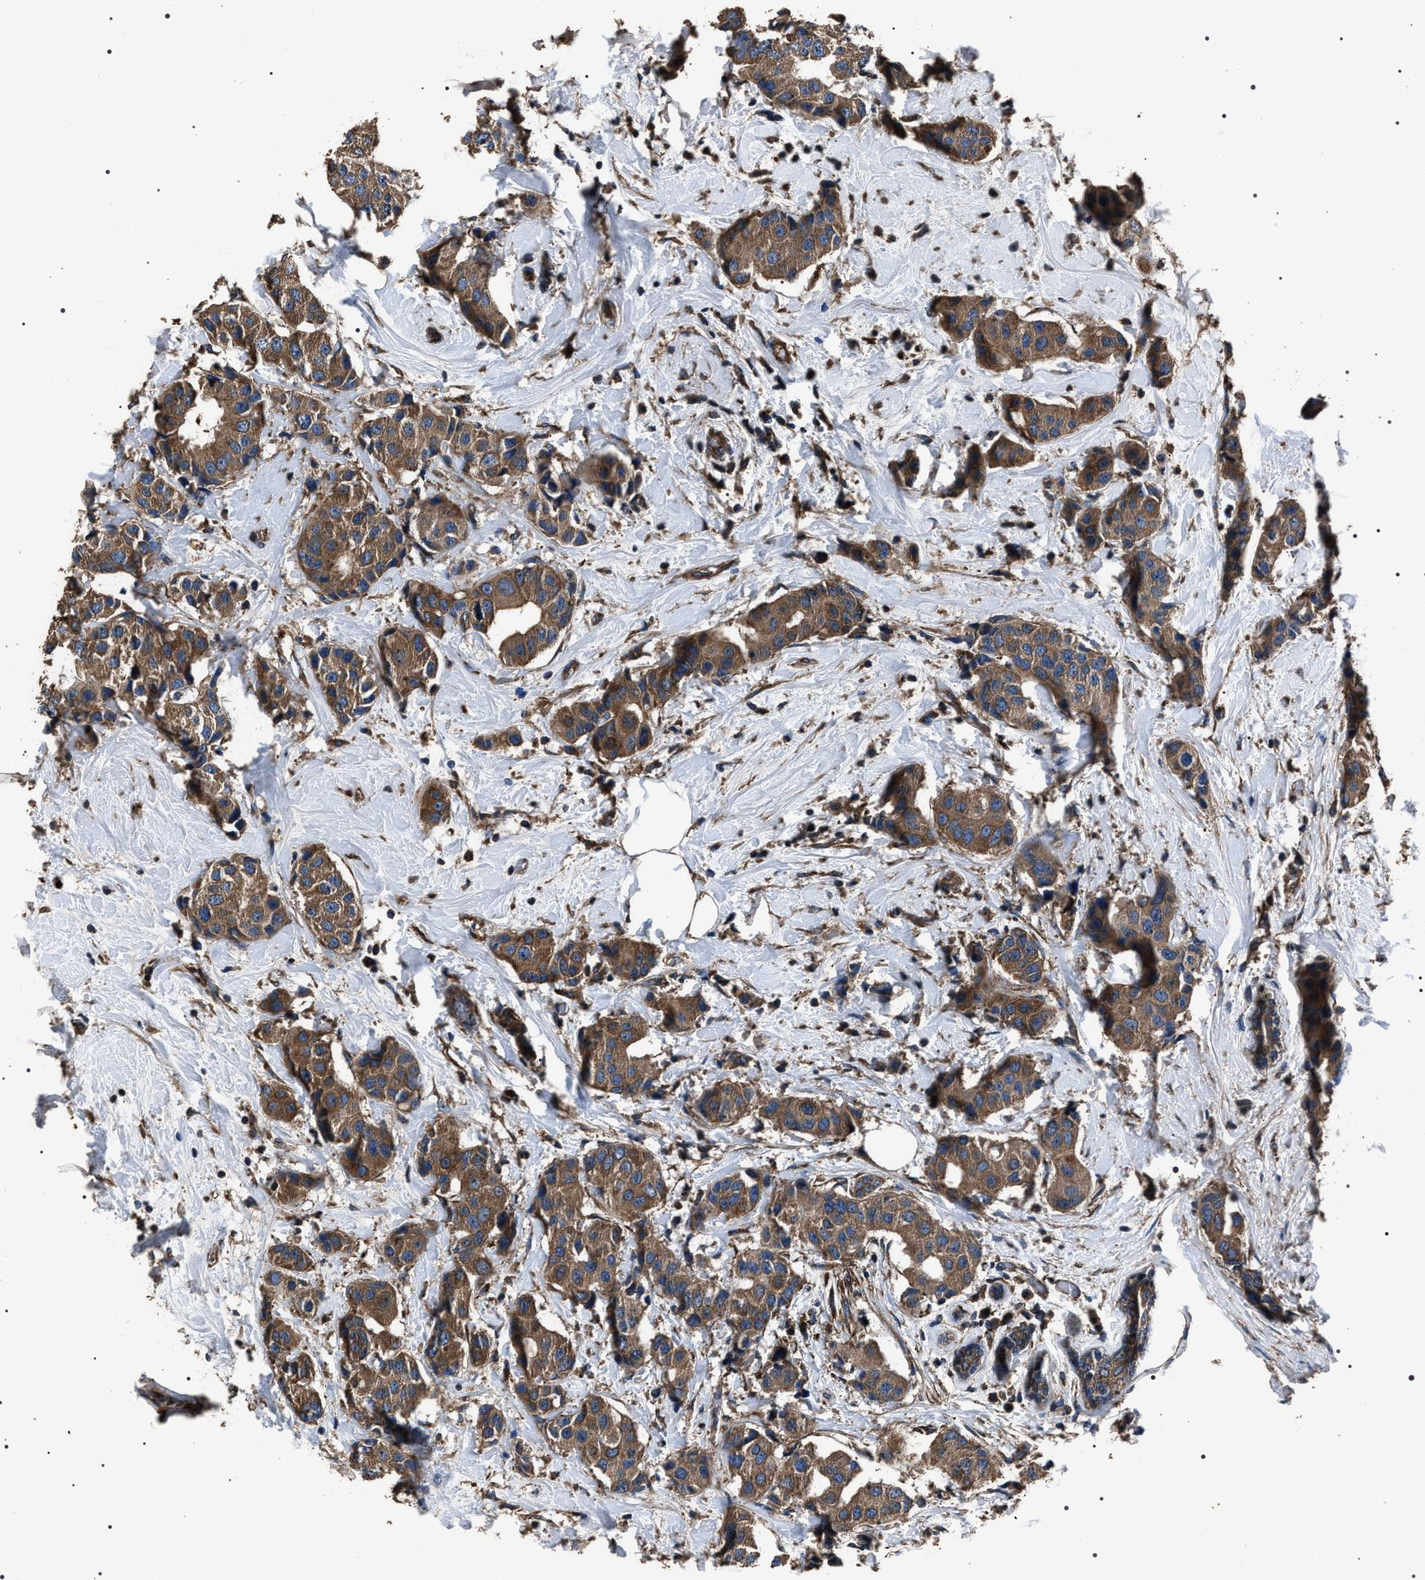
{"staining": {"intensity": "moderate", "quantity": ">75%", "location": "cytoplasmic/membranous"}, "tissue": "breast cancer", "cell_type": "Tumor cells", "image_type": "cancer", "snomed": [{"axis": "morphology", "description": "Normal tissue, NOS"}, {"axis": "morphology", "description": "Duct carcinoma"}, {"axis": "topography", "description": "Breast"}], "caption": "Immunohistochemistry image of human breast infiltrating ductal carcinoma stained for a protein (brown), which demonstrates medium levels of moderate cytoplasmic/membranous expression in approximately >75% of tumor cells.", "gene": "HSCB", "patient": {"sex": "female", "age": 39}}